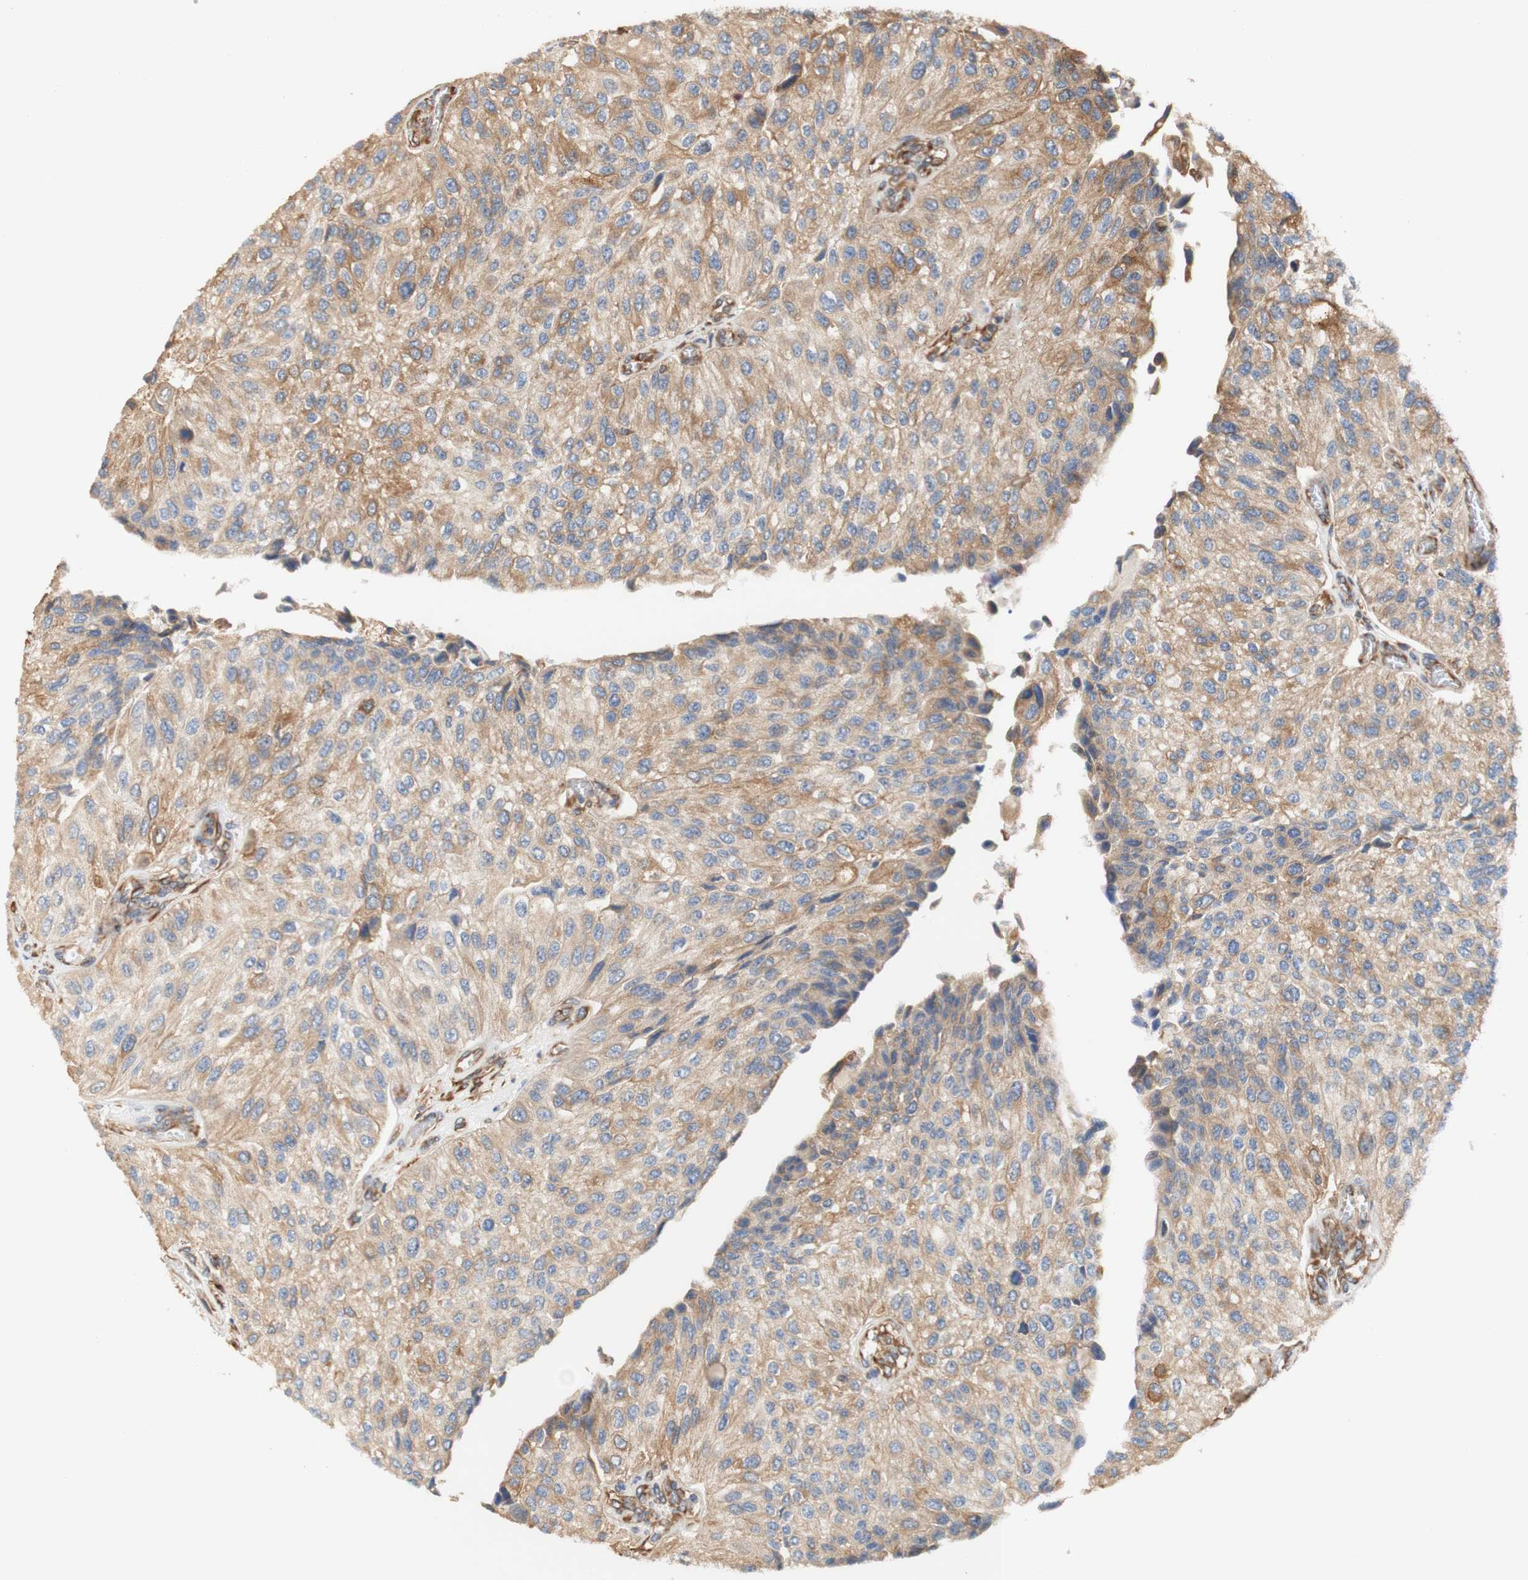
{"staining": {"intensity": "moderate", "quantity": ">75%", "location": "cytoplasmic/membranous"}, "tissue": "urothelial cancer", "cell_type": "Tumor cells", "image_type": "cancer", "snomed": [{"axis": "morphology", "description": "Urothelial carcinoma, High grade"}, {"axis": "topography", "description": "Kidney"}, {"axis": "topography", "description": "Urinary bladder"}], "caption": "Moderate cytoplasmic/membranous expression for a protein is appreciated in about >75% of tumor cells of high-grade urothelial carcinoma using immunohistochemistry.", "gene": "EIF2AK4", "patient": {"sex": "male", "age": 77}}